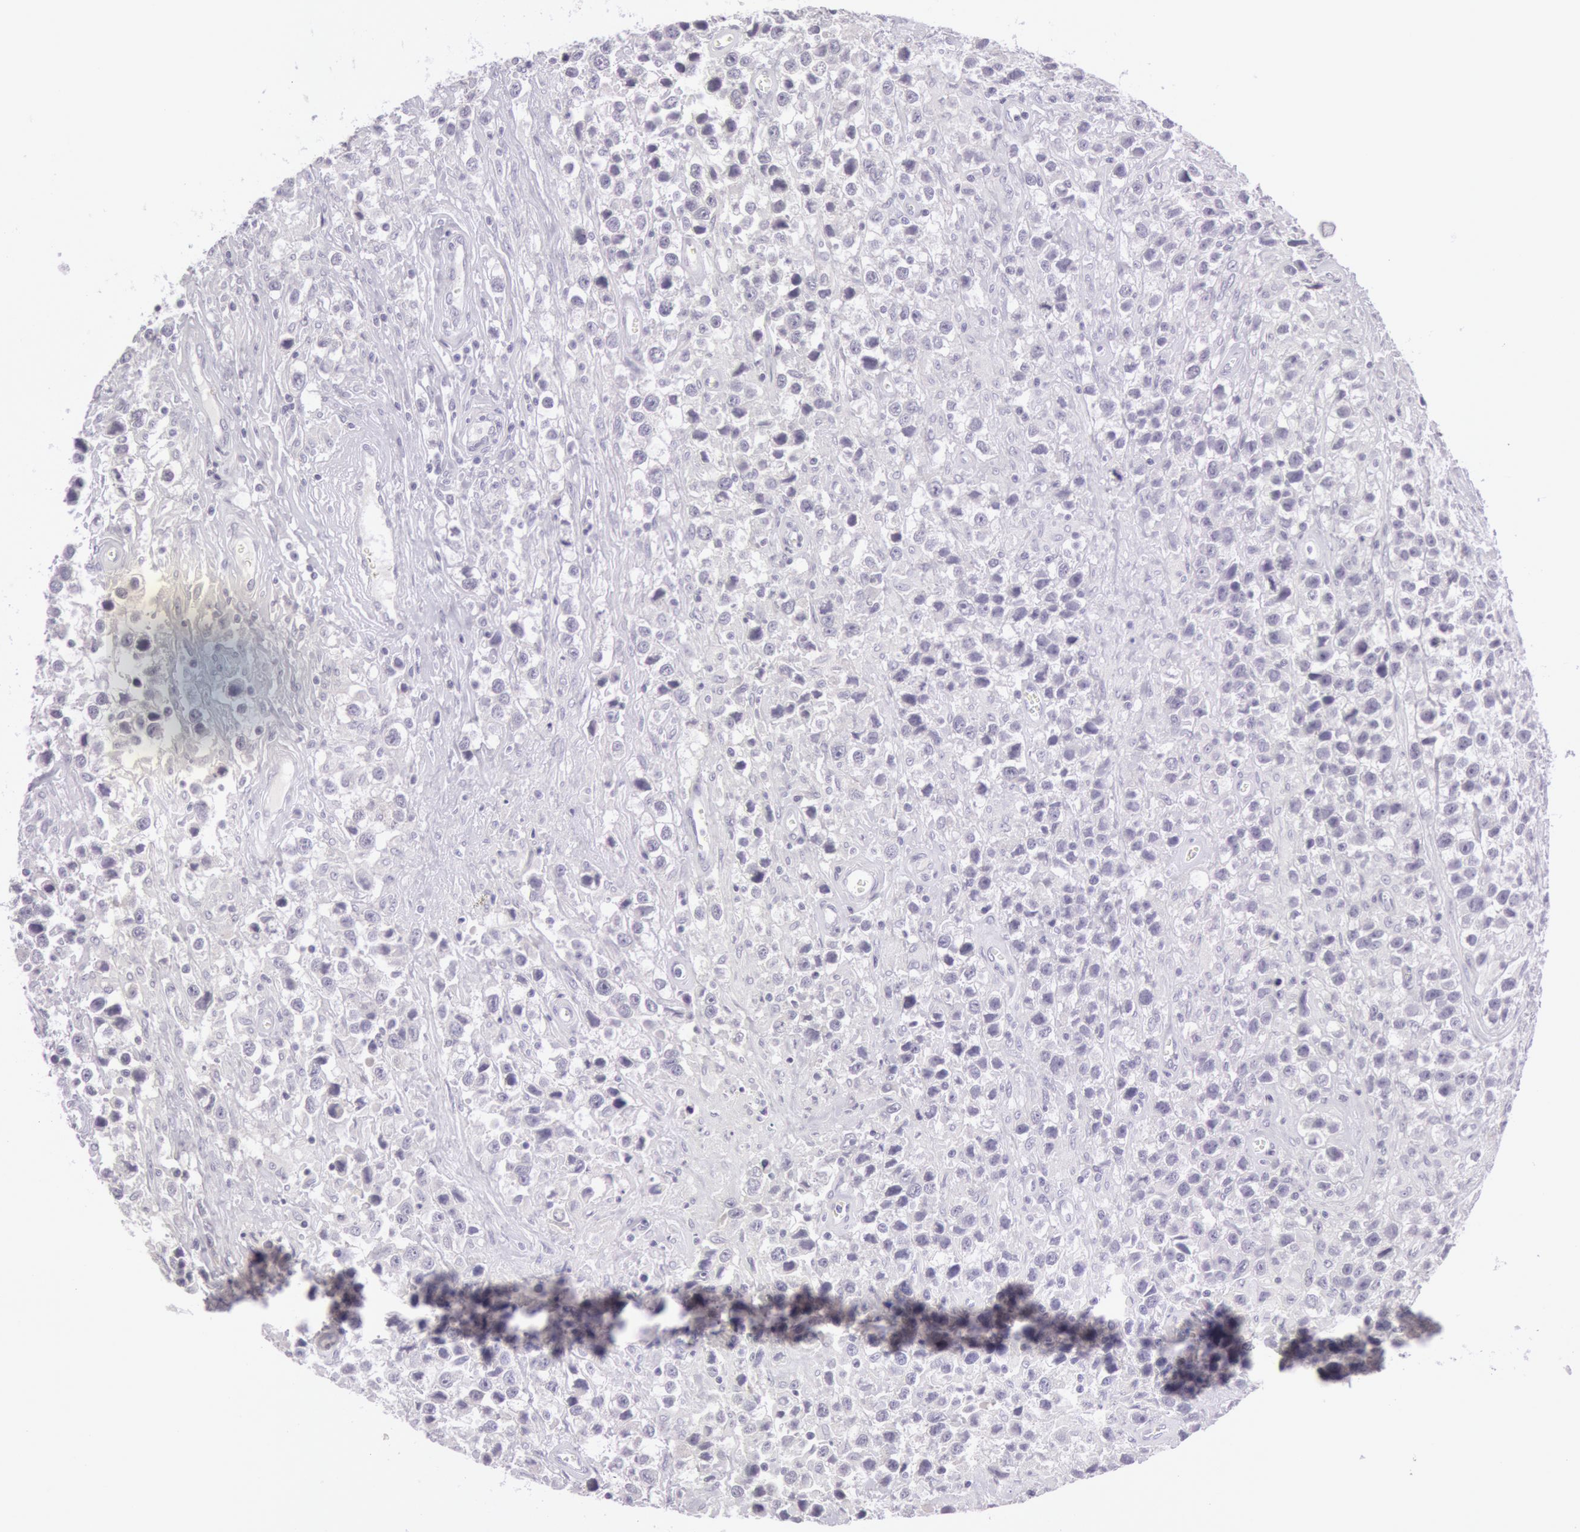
{"staining": {"intensity": "negative", "quantity": "none", "location": "none"}, "tissue": "testis cancer", "cell_type": "Tumor cells", "image_type": "cancer", "snomed": [{"axis": "morphology", "description": "Seminoma, NOS"}, {"axis": "topography", "description": "Testis"}], "caption": "This is an immunohistochemistry (IHC) image of testis cancer. There is no staining in tumor cells.", "gene": "CKB", "patient": {"sex": "male", "age": 43}}